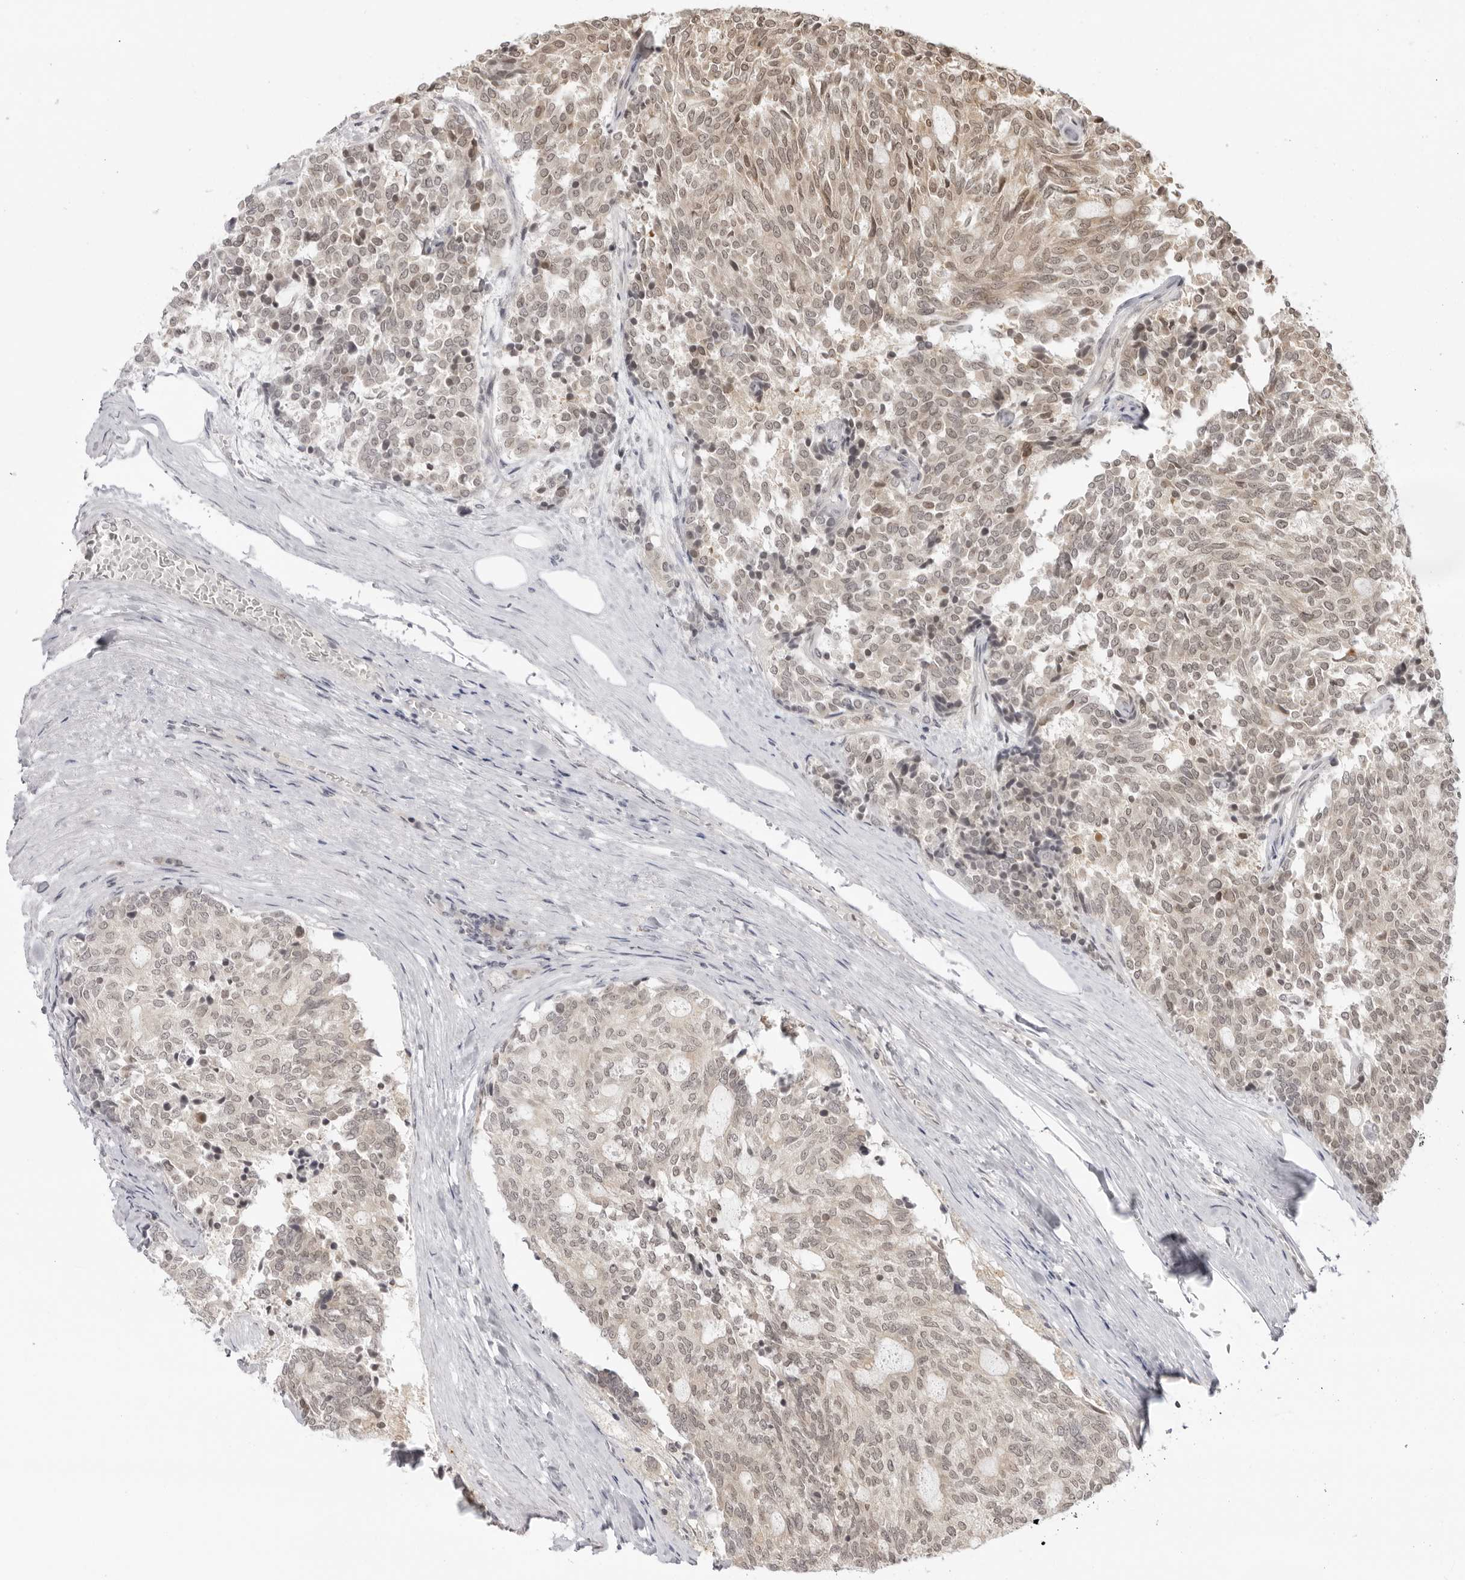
{"staining": {"intensity": "weak", "quantity": "25%-75%", "location": "cytoplasmic/membranous,nuclear"}, "tissue": "carcinoid", "cell_type": "Tumor cells", "image_type": "cancer", "snomed": [{"axis": "morphology", "description": "Carcinoid, malignant, NOS"}, {"axis": "topography", "description": "Pancreas"}], "caption": "Approximately 25%-75% of tumor cells in human malignant carcinoid reveal weak cytoplasmic/membranous and nuclear protein staining as visualized by brown immunohistochemical staining.", "gene": "PRRC2C", "patient": {"sex": "female", "age": 54}}